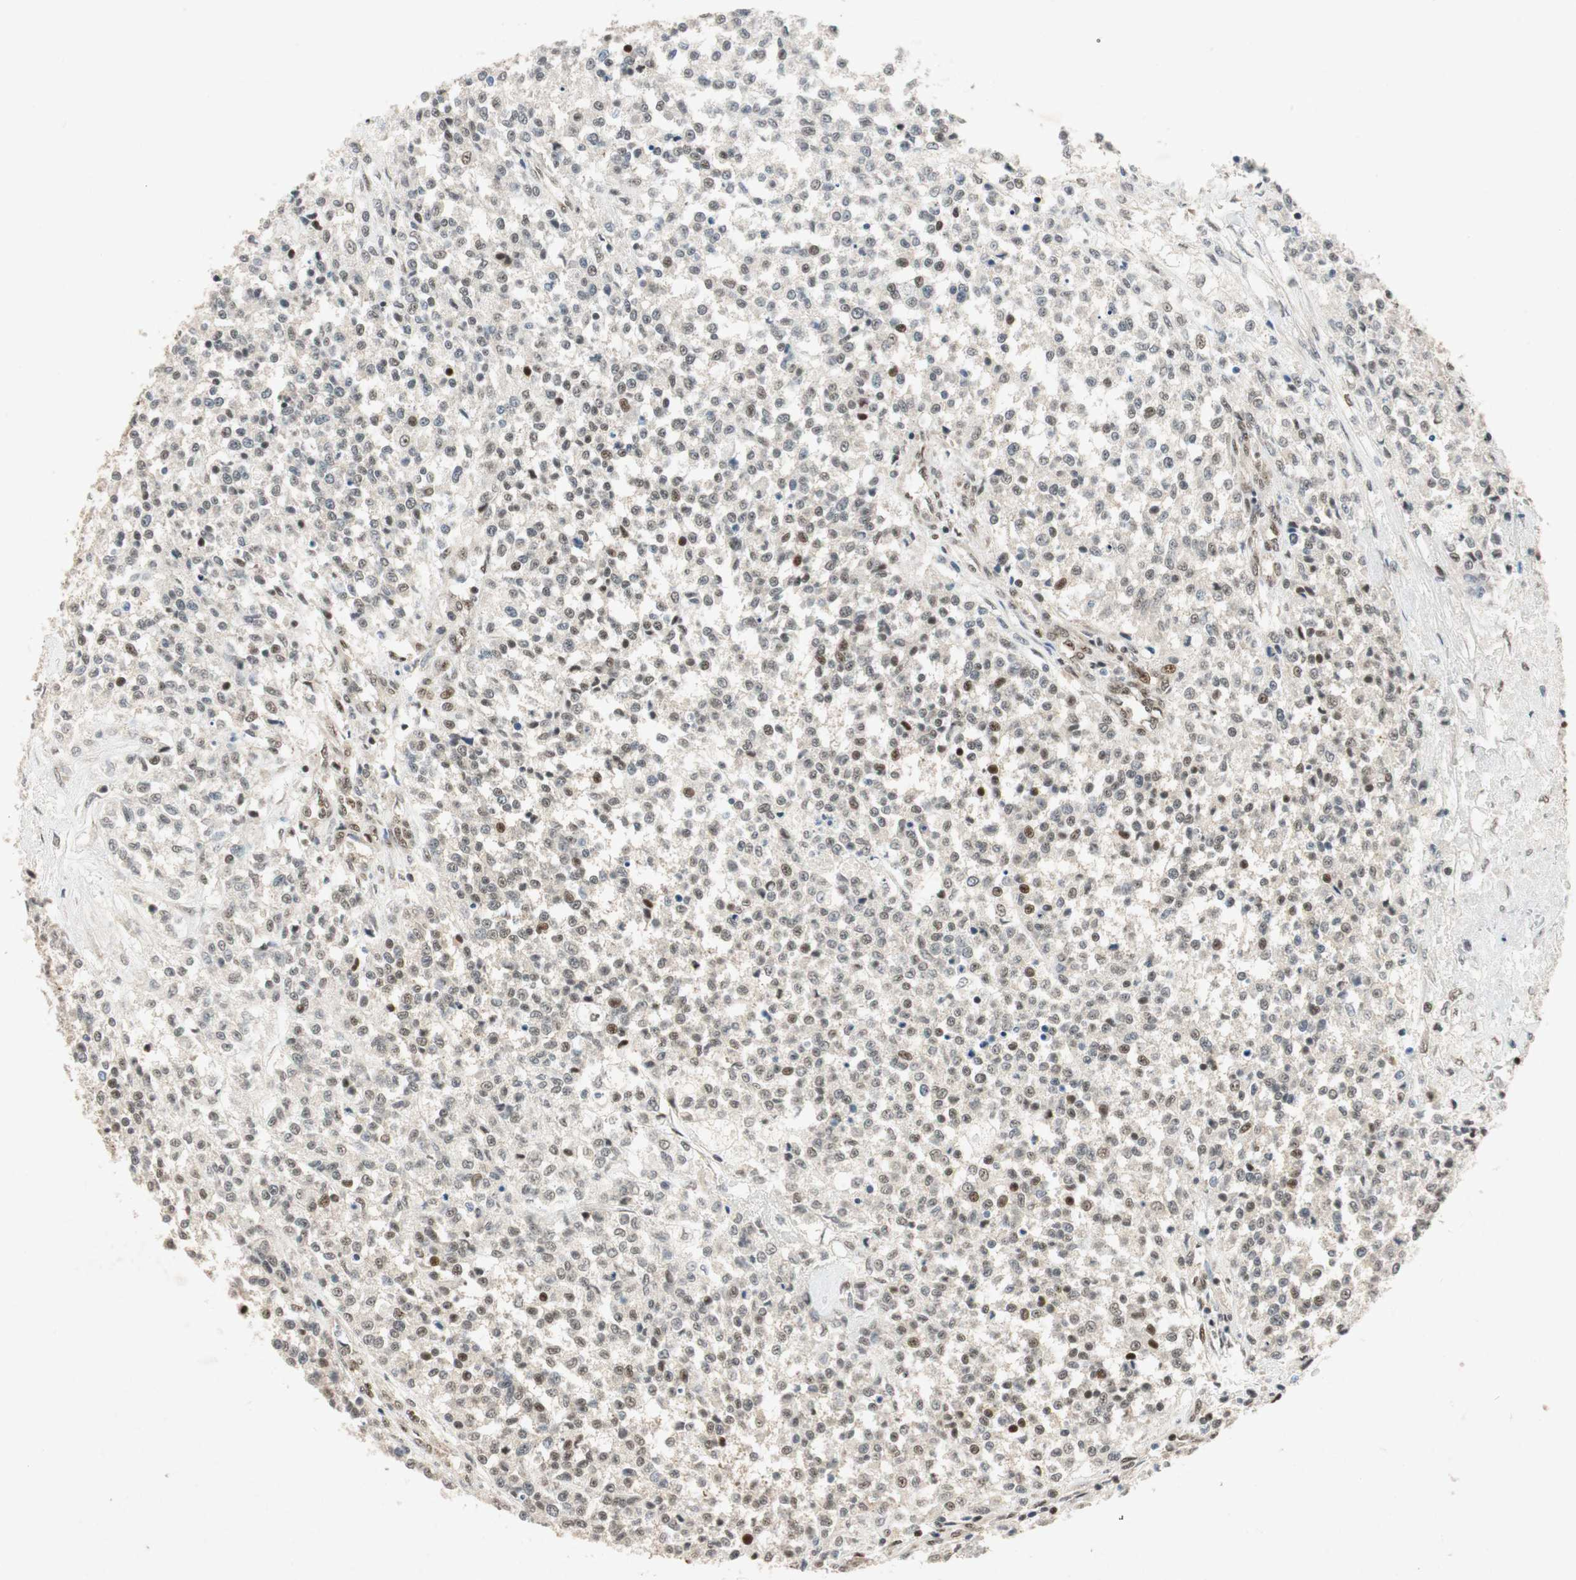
{"staining": {"intensity": "moderate", "quantity": "<25%", "location": "nuclear"}, "tissue": "testis cancer", "cell_type": "Tumor cells", "image_type": "cancer", "snomed": [{"axis": "morphology", "description": "Seminoma, NOS"}, {"axis": "topography", "description": "Testis"}], "caption": "IHC histopathology image of neoplastic tissue: human seminoma (testis) stained using IHC shows low levels of moderate protein expression localized specifically in the nuclear of tumor cells, appearing as a nuclear brown color.", "gene": "NCBP3", "patient": {"sex": "male", "age": 59}}